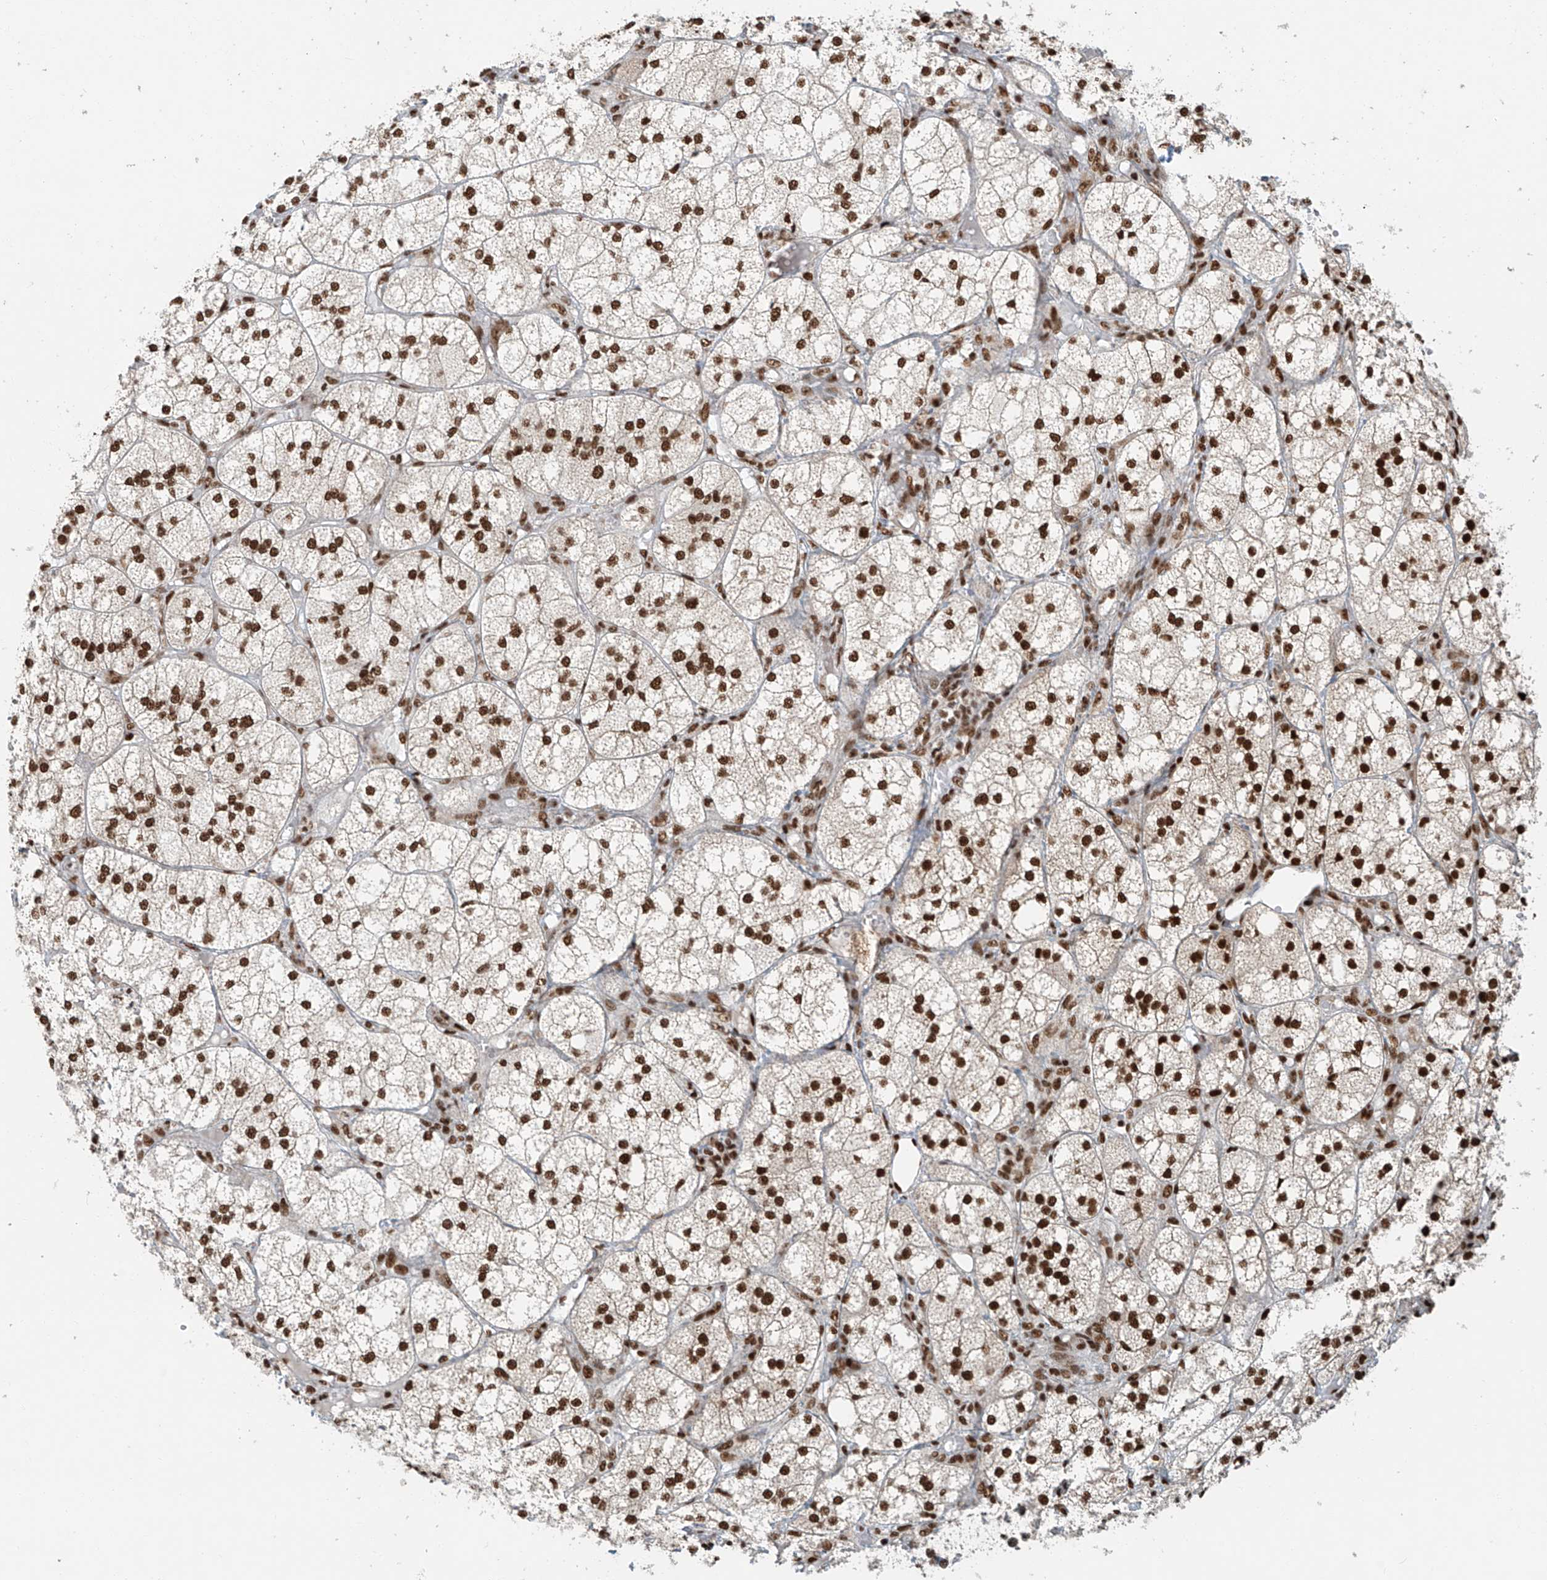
{"staining": {"intensity": "strong", "quantity": ">75%", "location": "nuclear"}, "tissue": "adrenal gland", "cell_type": "Glandular cells", "image_type": "normal", "snomed": [{"axis": "morphology", "description": "Normal tissue, NOS"}, {"axis": "topography", "description": "Adrenal gland"}], "caption": "About >75% of glandular cells in benign human adrenal gland show strong nuclear protein positivity as visualized by brown immunohistochemical staining.", "gene": "FAM193B", "patient": {"sex": "female", "age": 61}}